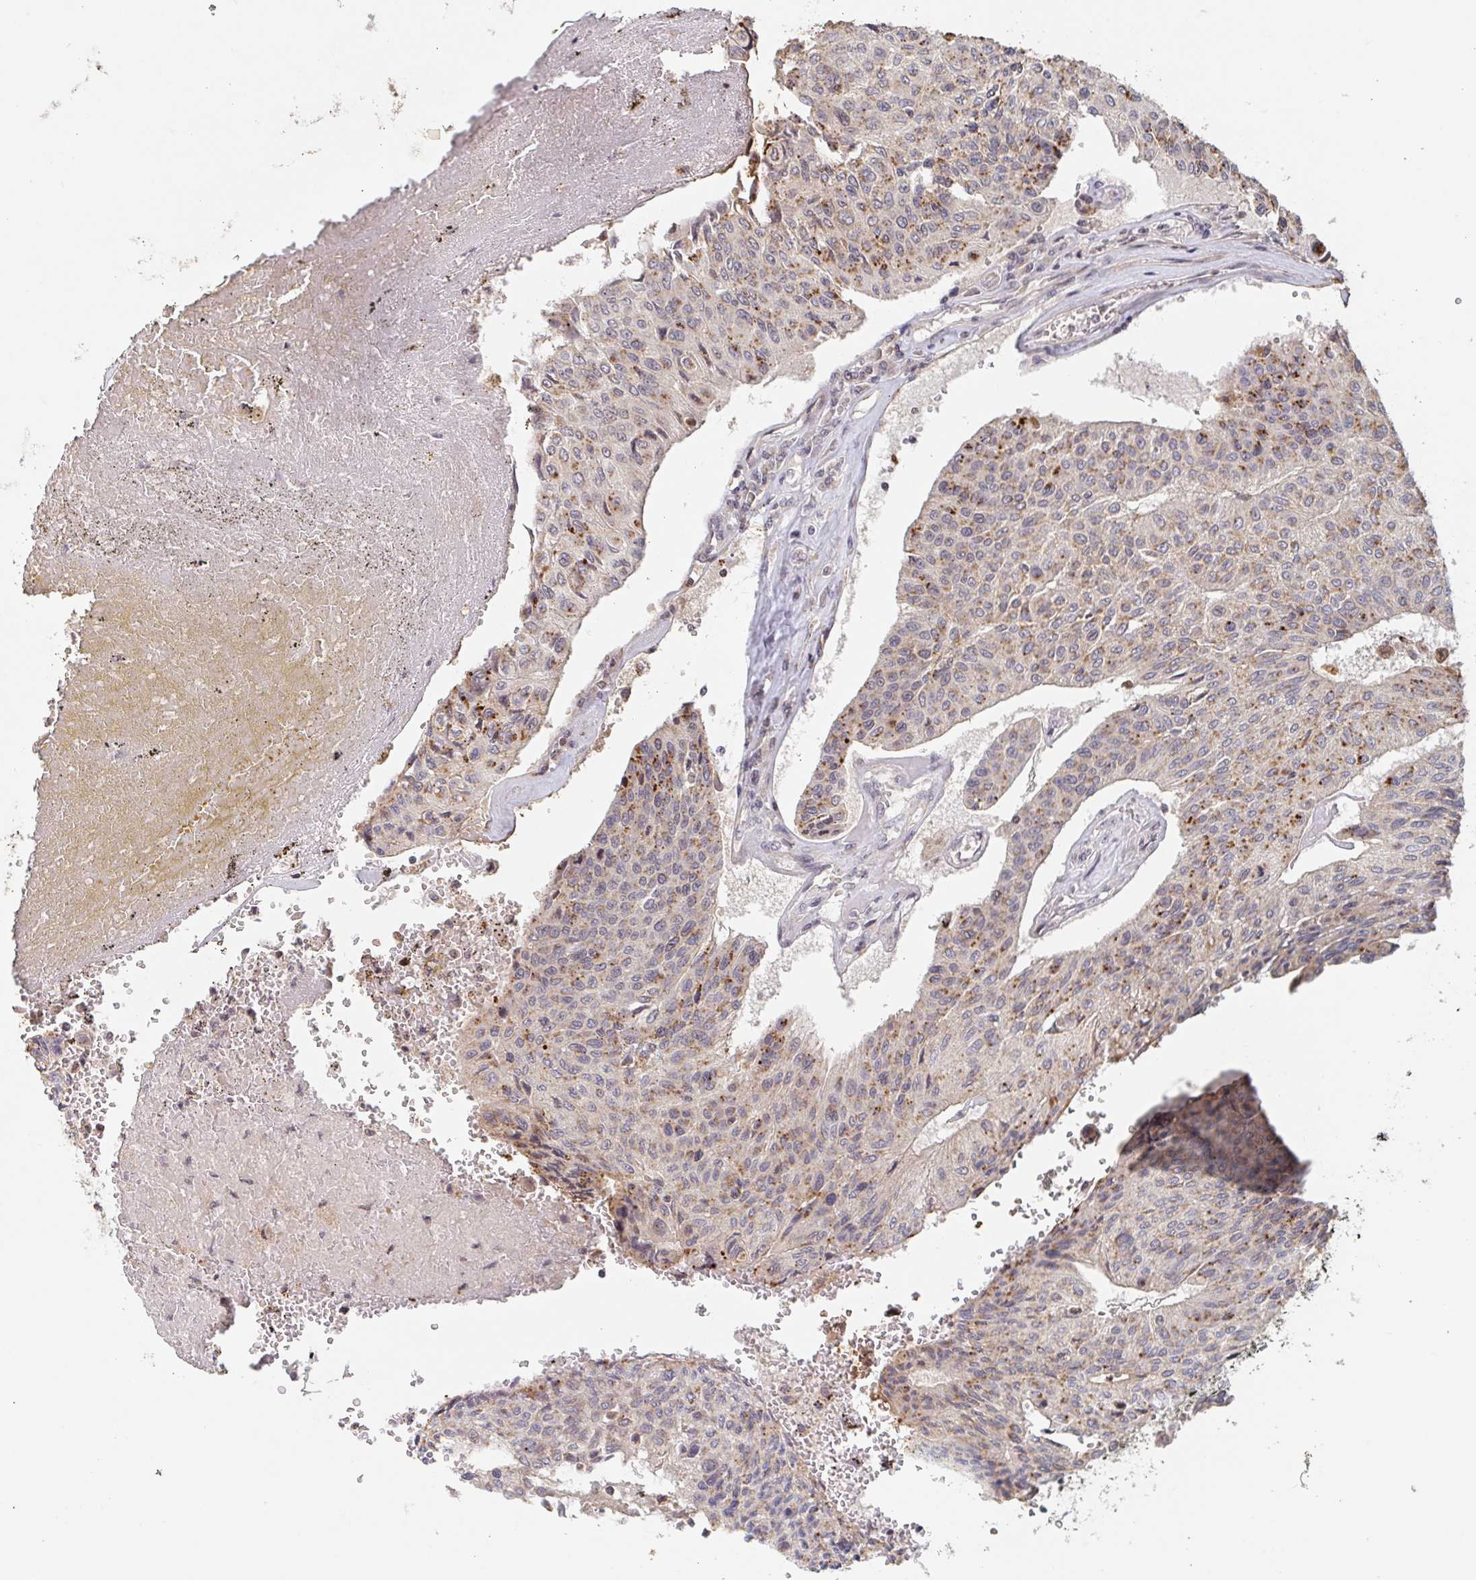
{"staining": {"intensity": "moderate", "quantity": "25%-75%", "location": "cytoplasmic/membranous"}, "tissue": "urothelial cancer", "cell_type": "Tumor cells", "image_type": "cancer", "snomed": [{"axis": "morphology", "description": "Urothelial carcinoma, High grade"}, {"axis": "topography", "description": "Urinary bladder"}], "caption": "Urothelial cancer stained with DAB immunohistochemistry shows medium levels of moderate cytoplasmic/membranous staining in approximately 25%-75% of tumor cells.", "gene": "DCST1", "patient": {"sex": "male", "age": 66}}